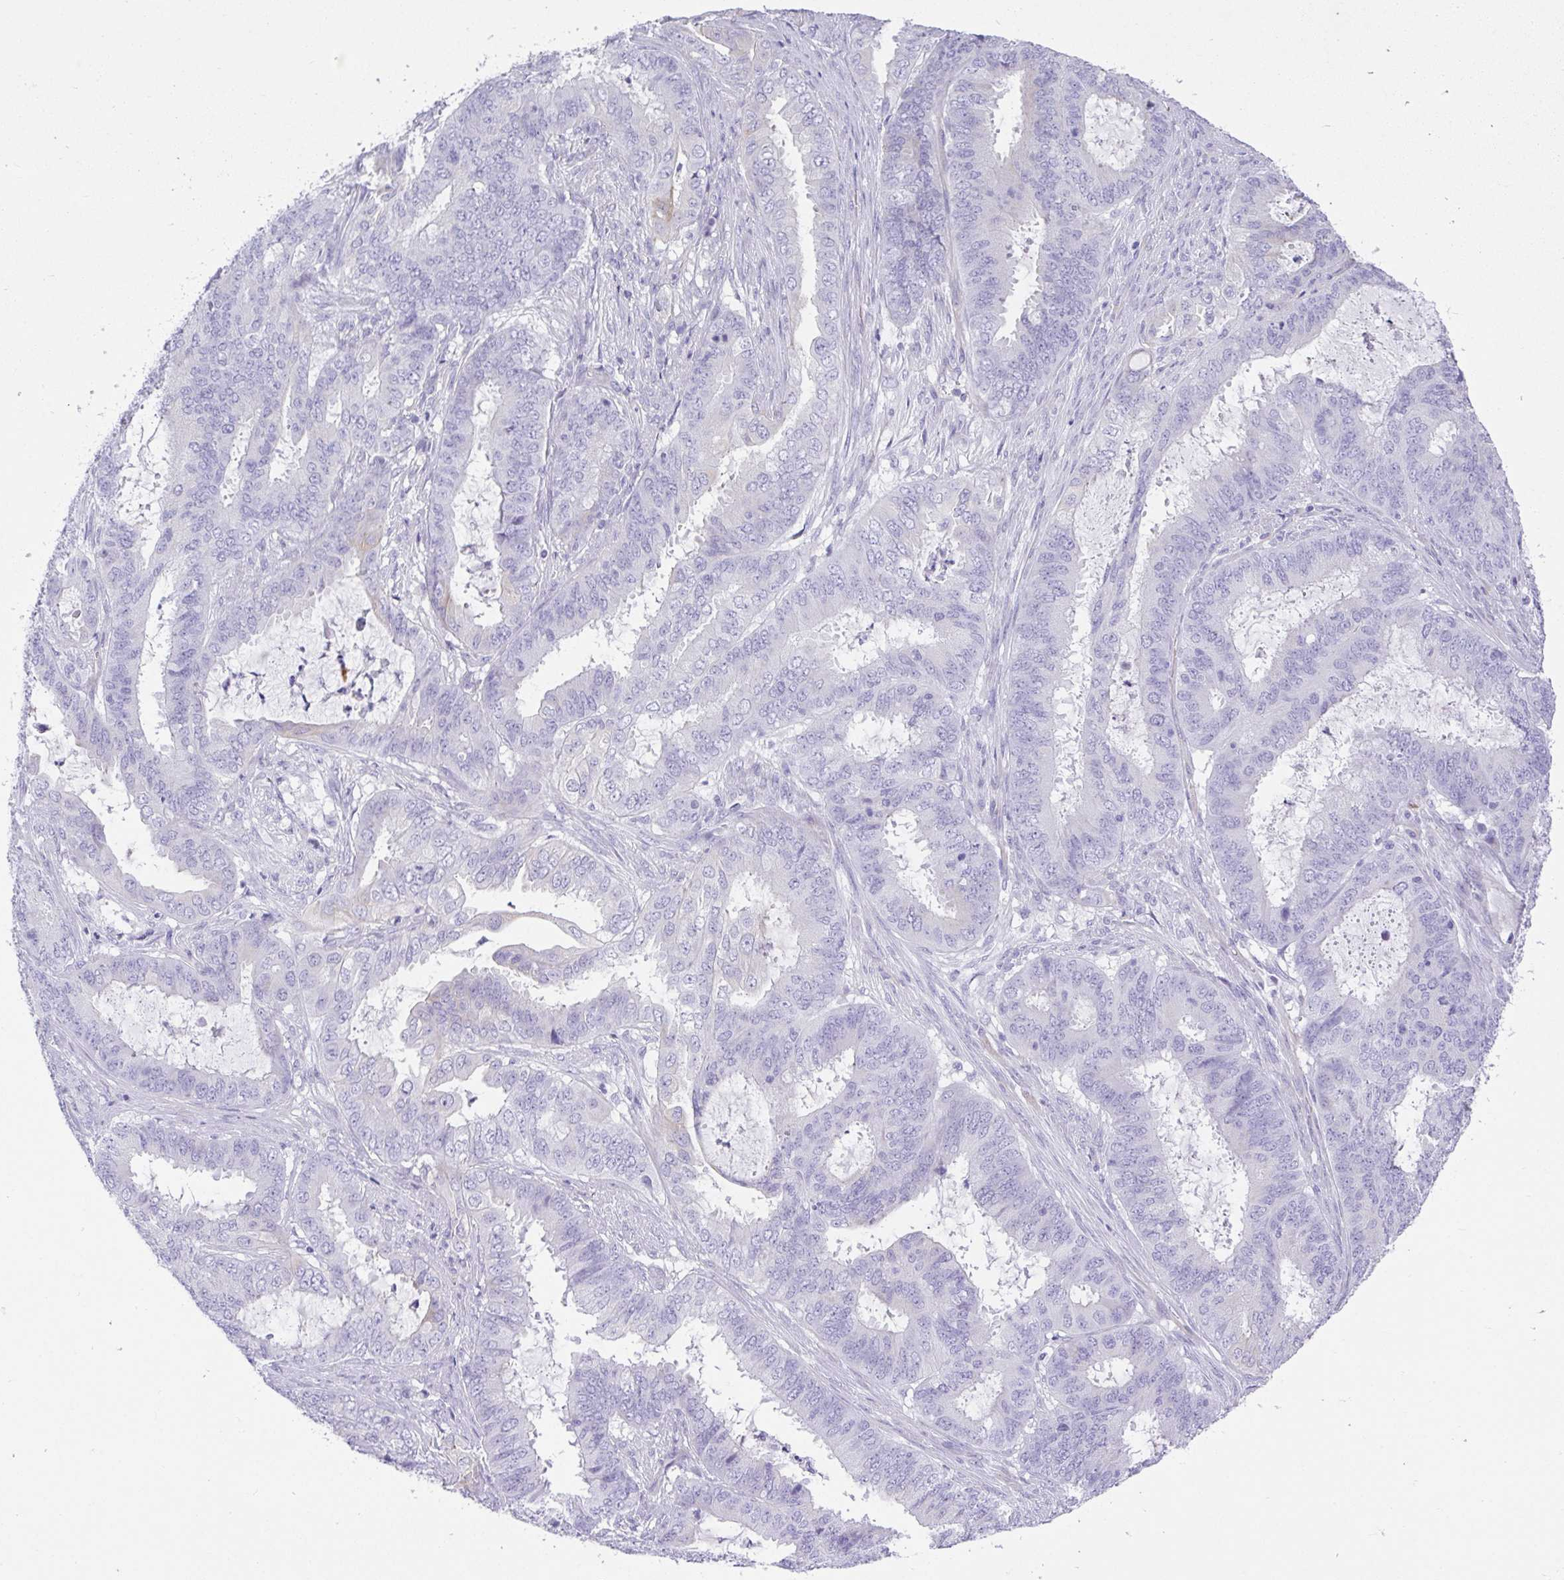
{"staining": {"intensity": "negative", "quantity": "none", "location": "none"}, "tissue": "endometrial cancer", "cell_type": "Tumor cells", "image_type": "cancer", "snomed": [{"axis": "morphology", "description": "Adenocarcinoma, NOS"}, {"axis": "topography", "description": "Endometrium"}], "caption": "Endometrial cancer was stained to show a protein in brown. There is no significant staining in tumor cells.", "gene": "PLPPR3", "patient": {"sex": "female", "age": 51}}